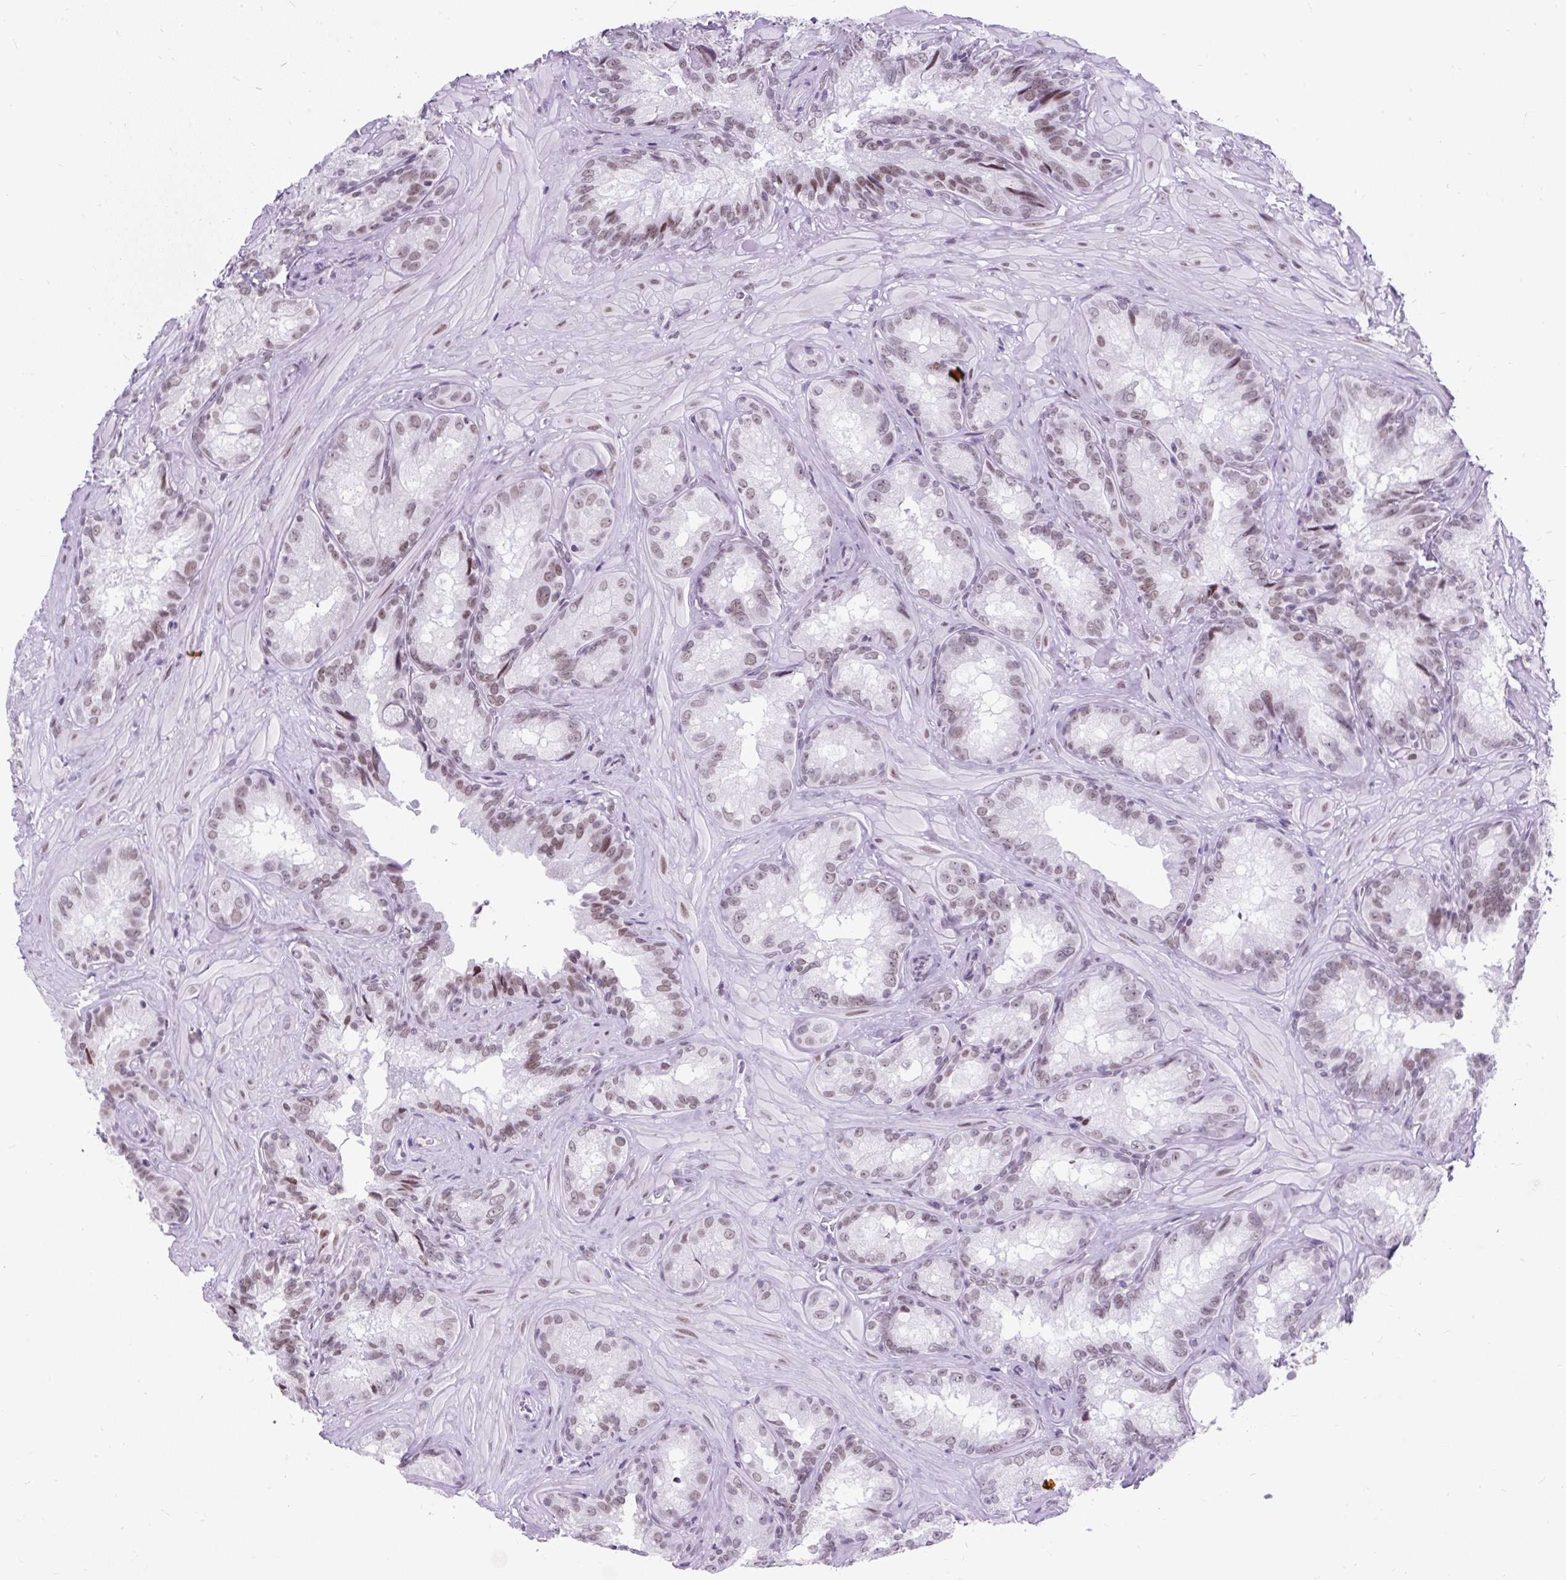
{"staining": {"intensity": "weak", "quantity": "25%-75%", "location": "nuclear"}, "tissue": "seminal vesicle", "cell_type": "Glandular cells", "image_type": "normal", "snomed": [{"axis": "morphology", "description": "Normal tissue, NOS"}, {"axis": "topography", "description": "Seminal veicle"}], "caption": "Seminal vesicle stained for a protein (brown) displays weak nuclear positive positivity in approximately 25%-75% of glandular cells.", "gene": "PLCXD2", "patient": {"sex": "male", "age": 47}}